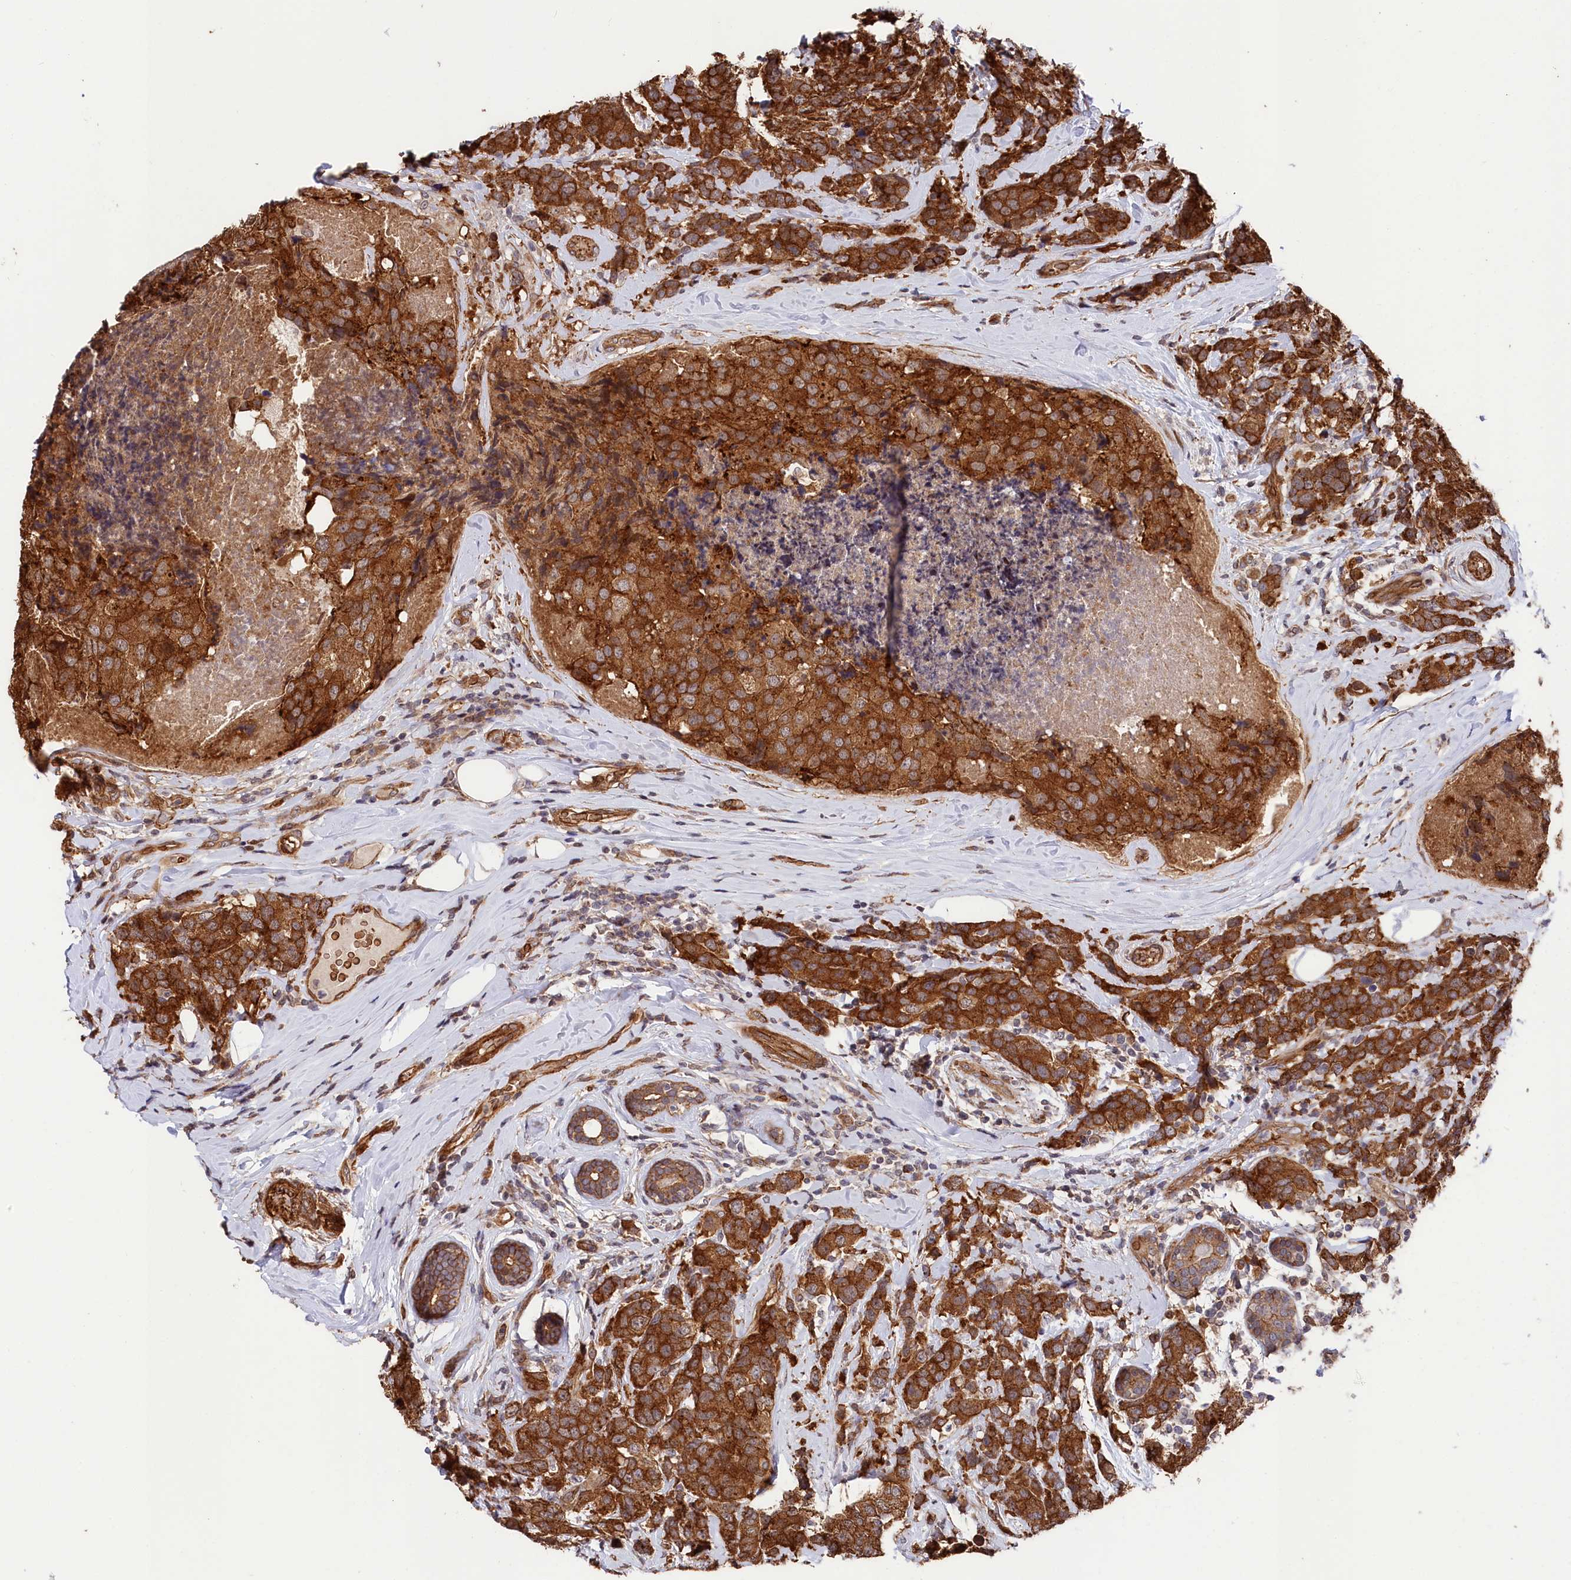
{"staining": {"intensity": "strong", "quantity": ">75%", "location": "cytoplasmic/membranous"}, "tissue": "breast cancer", "cell_type": "Tumor cells", "image_type": "cancer", "snomed": [{"axis": "morphology", "description": "Lobular carcinoma"}, {"axis": "topography", "description": "Breast"}], "caption": "A photomicrograph showing strong cytoplasmic/membranous staining in approximately >75% of tumor cells in breast lobular carcinoma, as visualized by brown immunohistochemical staining.", "gene": "TNKS1BP1", "patient": {"sex": "female", "age": 59}}